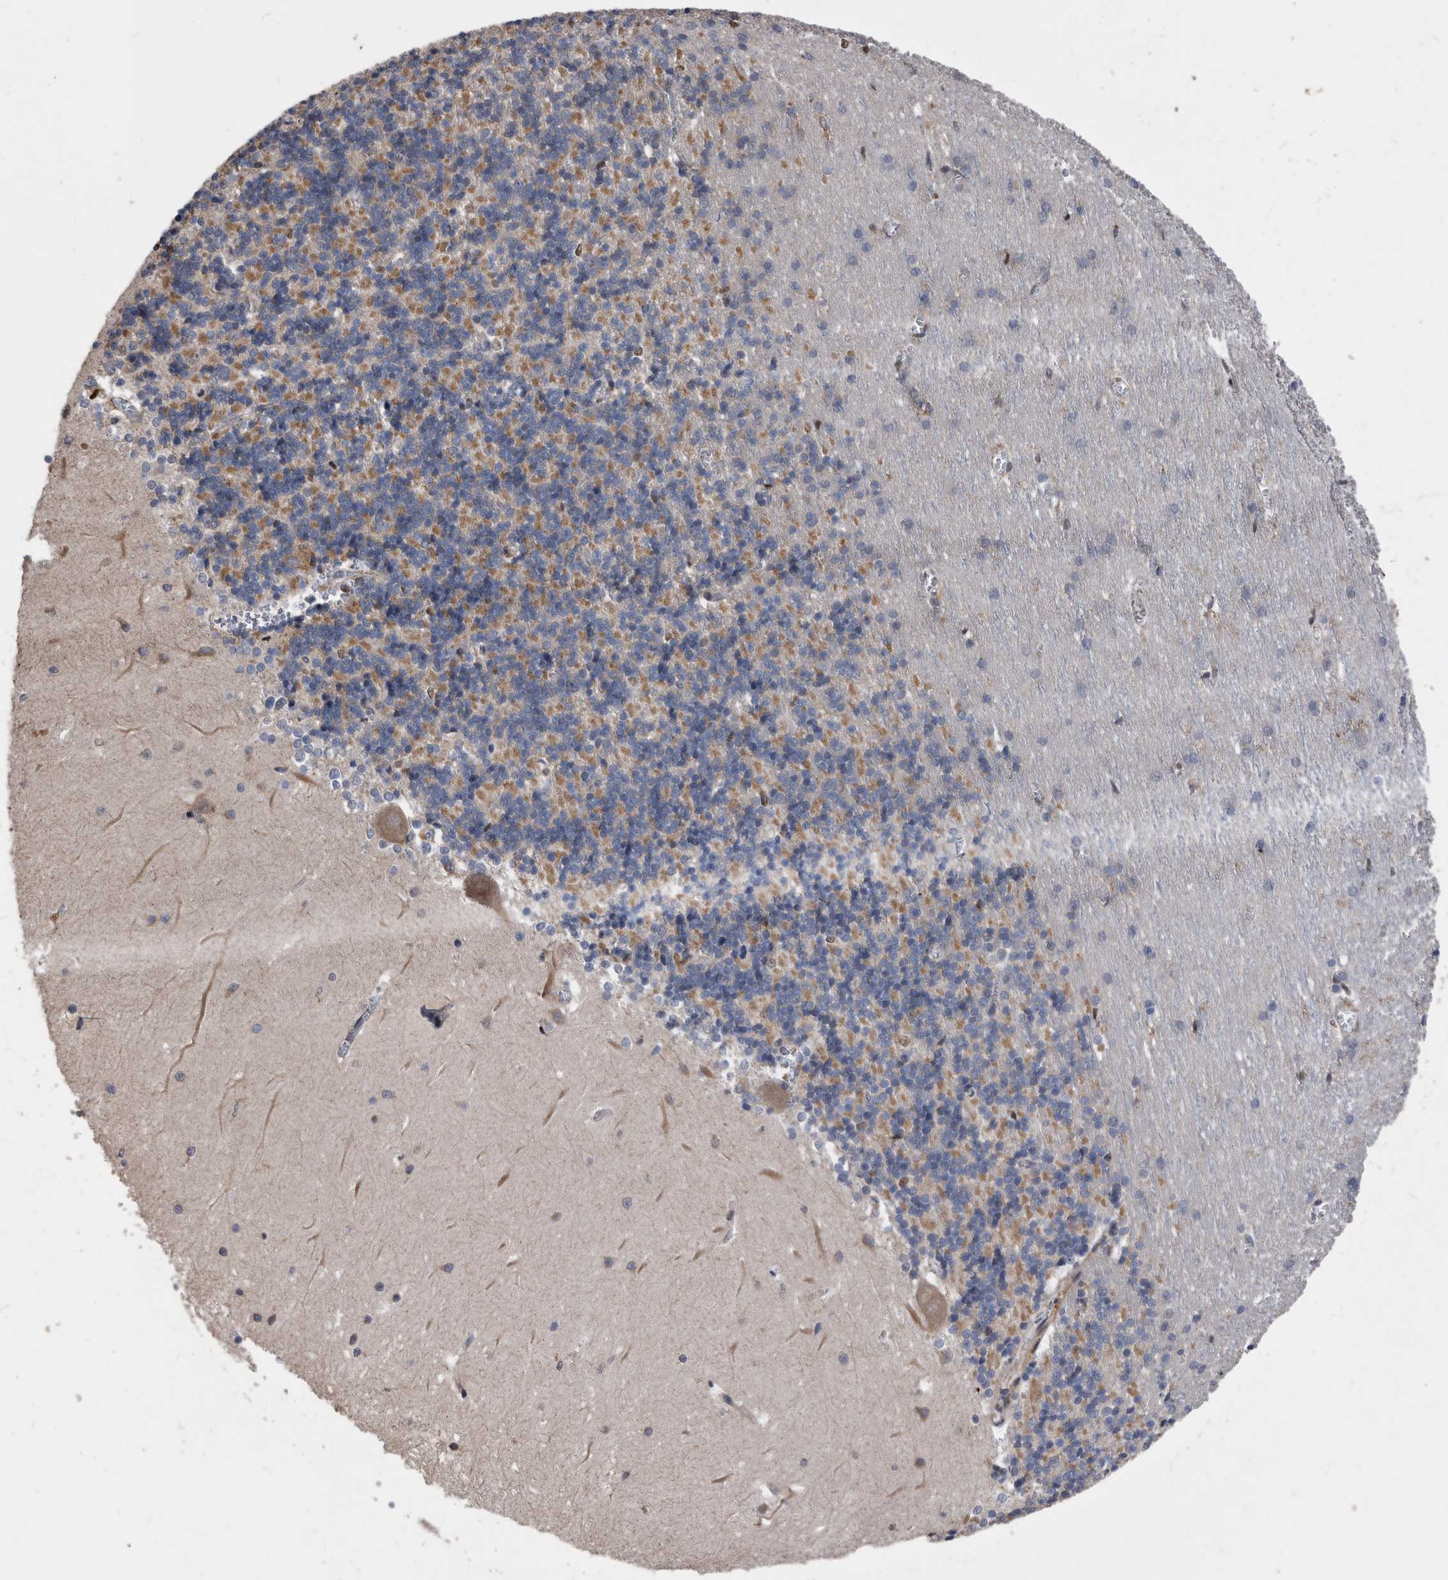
{"staining": {"intensity": "moderate", "quantity": ">75%", "location": "cytoplasmic/membranous"}, "tissue": "cerebellum", "cell_type": "Cells in granular layer", "image_type": "normal", "snomed": [{"axis": "morphology", "description": "Normal tissue, NOS"}, {"axis": "topography", "description": "Cerebellum"}], "caption": "This photomicrograph demonstrates immunohistochemistry (IHC) staining of normal cerebellum, with medium moderate cytoplasmic/membranous staining in approximately >75% of cells in granular layer.", "gene": "NRBP1", "patient": {"sex": "male", "age": 37}}